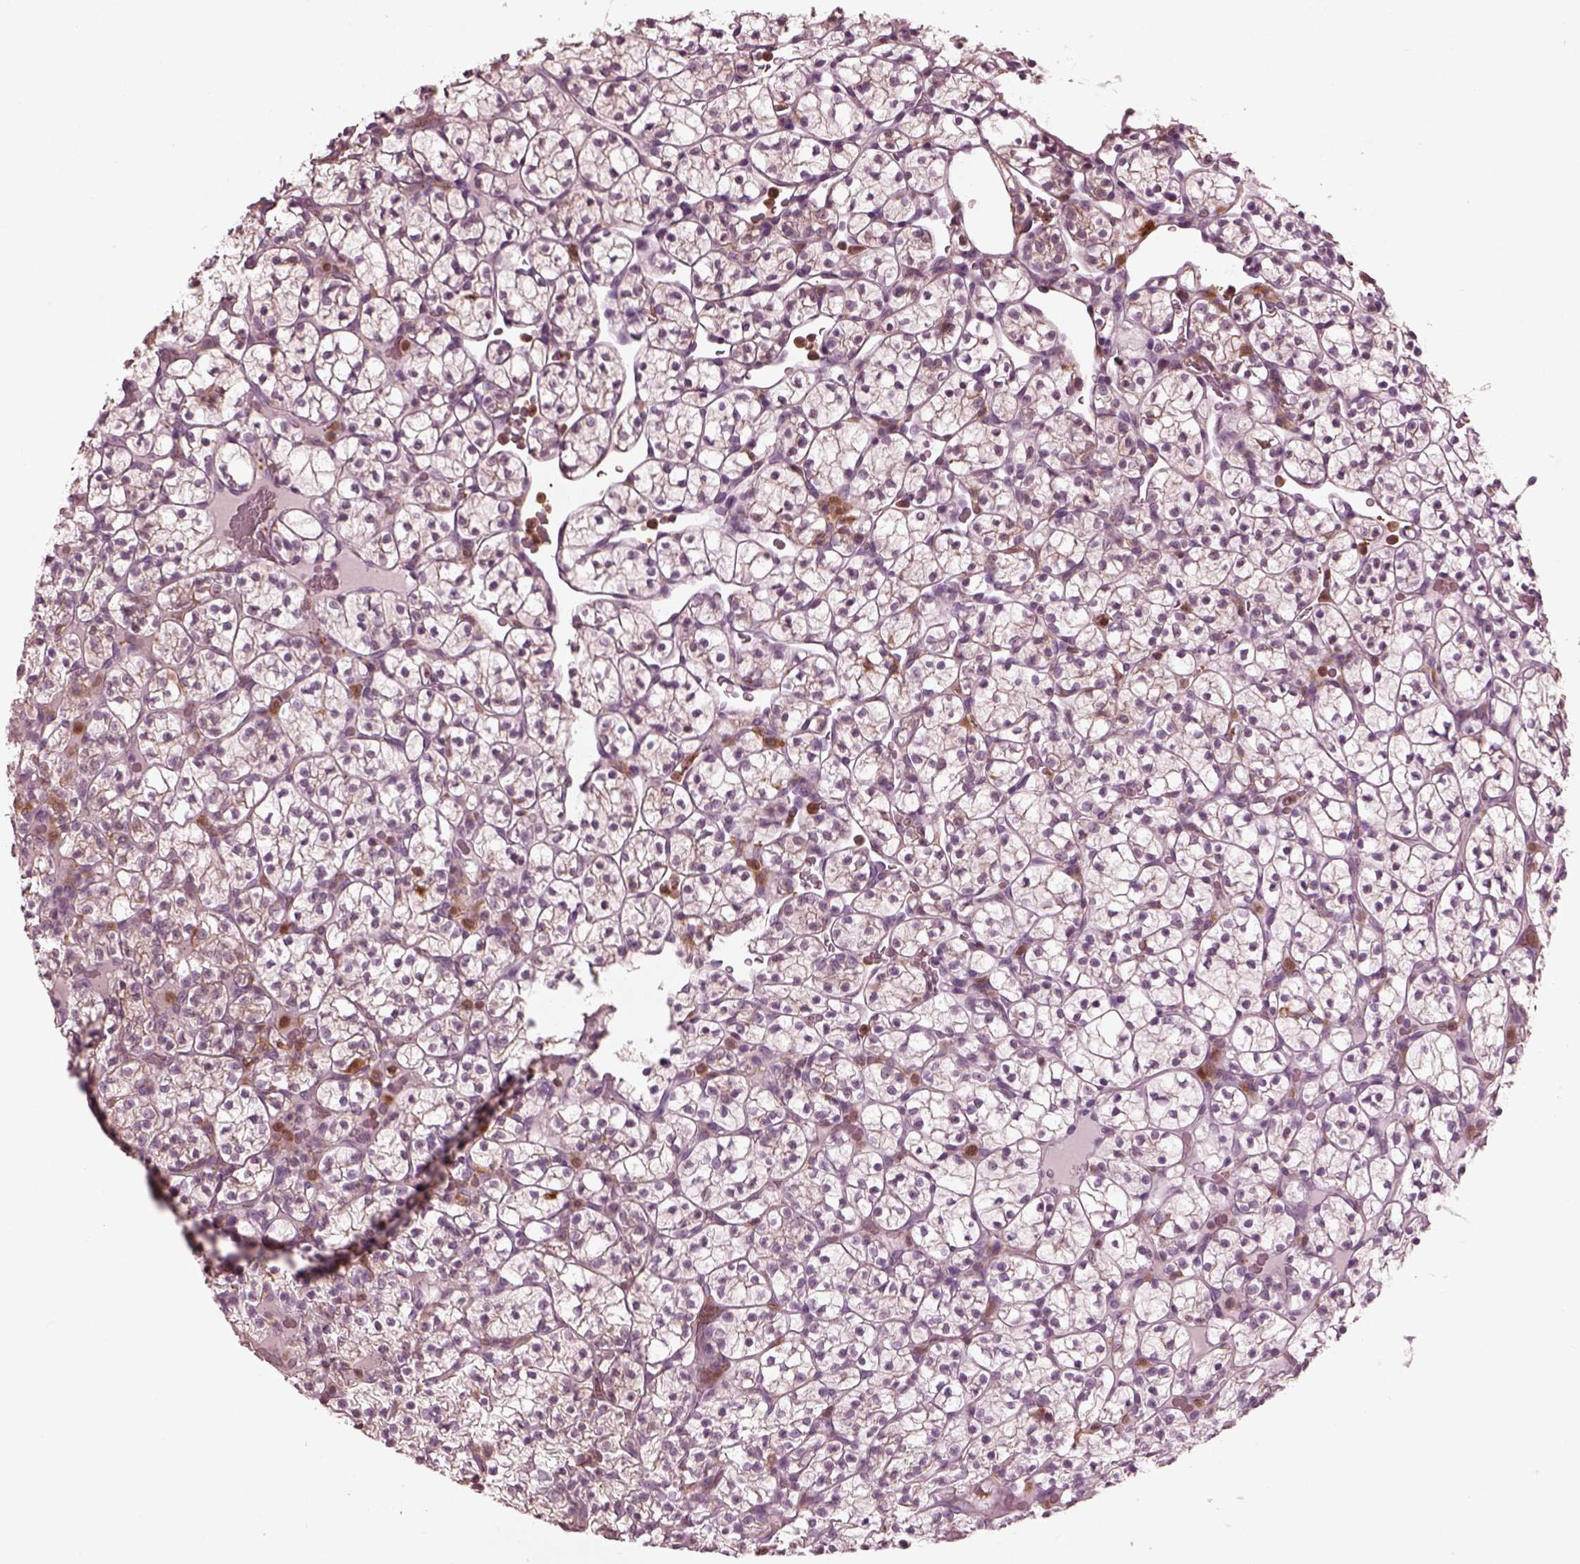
{"staining": {"intensity": "negative", "quantity": "none", "location": "none"}, "tissue": "renal cancer", "cell_type": "Tumor cells", "image_type": "cancer", "snomed": [{"axis": "morphology", "description": "Adenocarcinoma, NOS"}, {"axis": "topography", "description": "Kidney"}], "caption": "Tumor cells are negative for brown protein staining in renal cancer.", "gene": "PSTPIP2", "patient": {"sex": "female", "age": 89}}